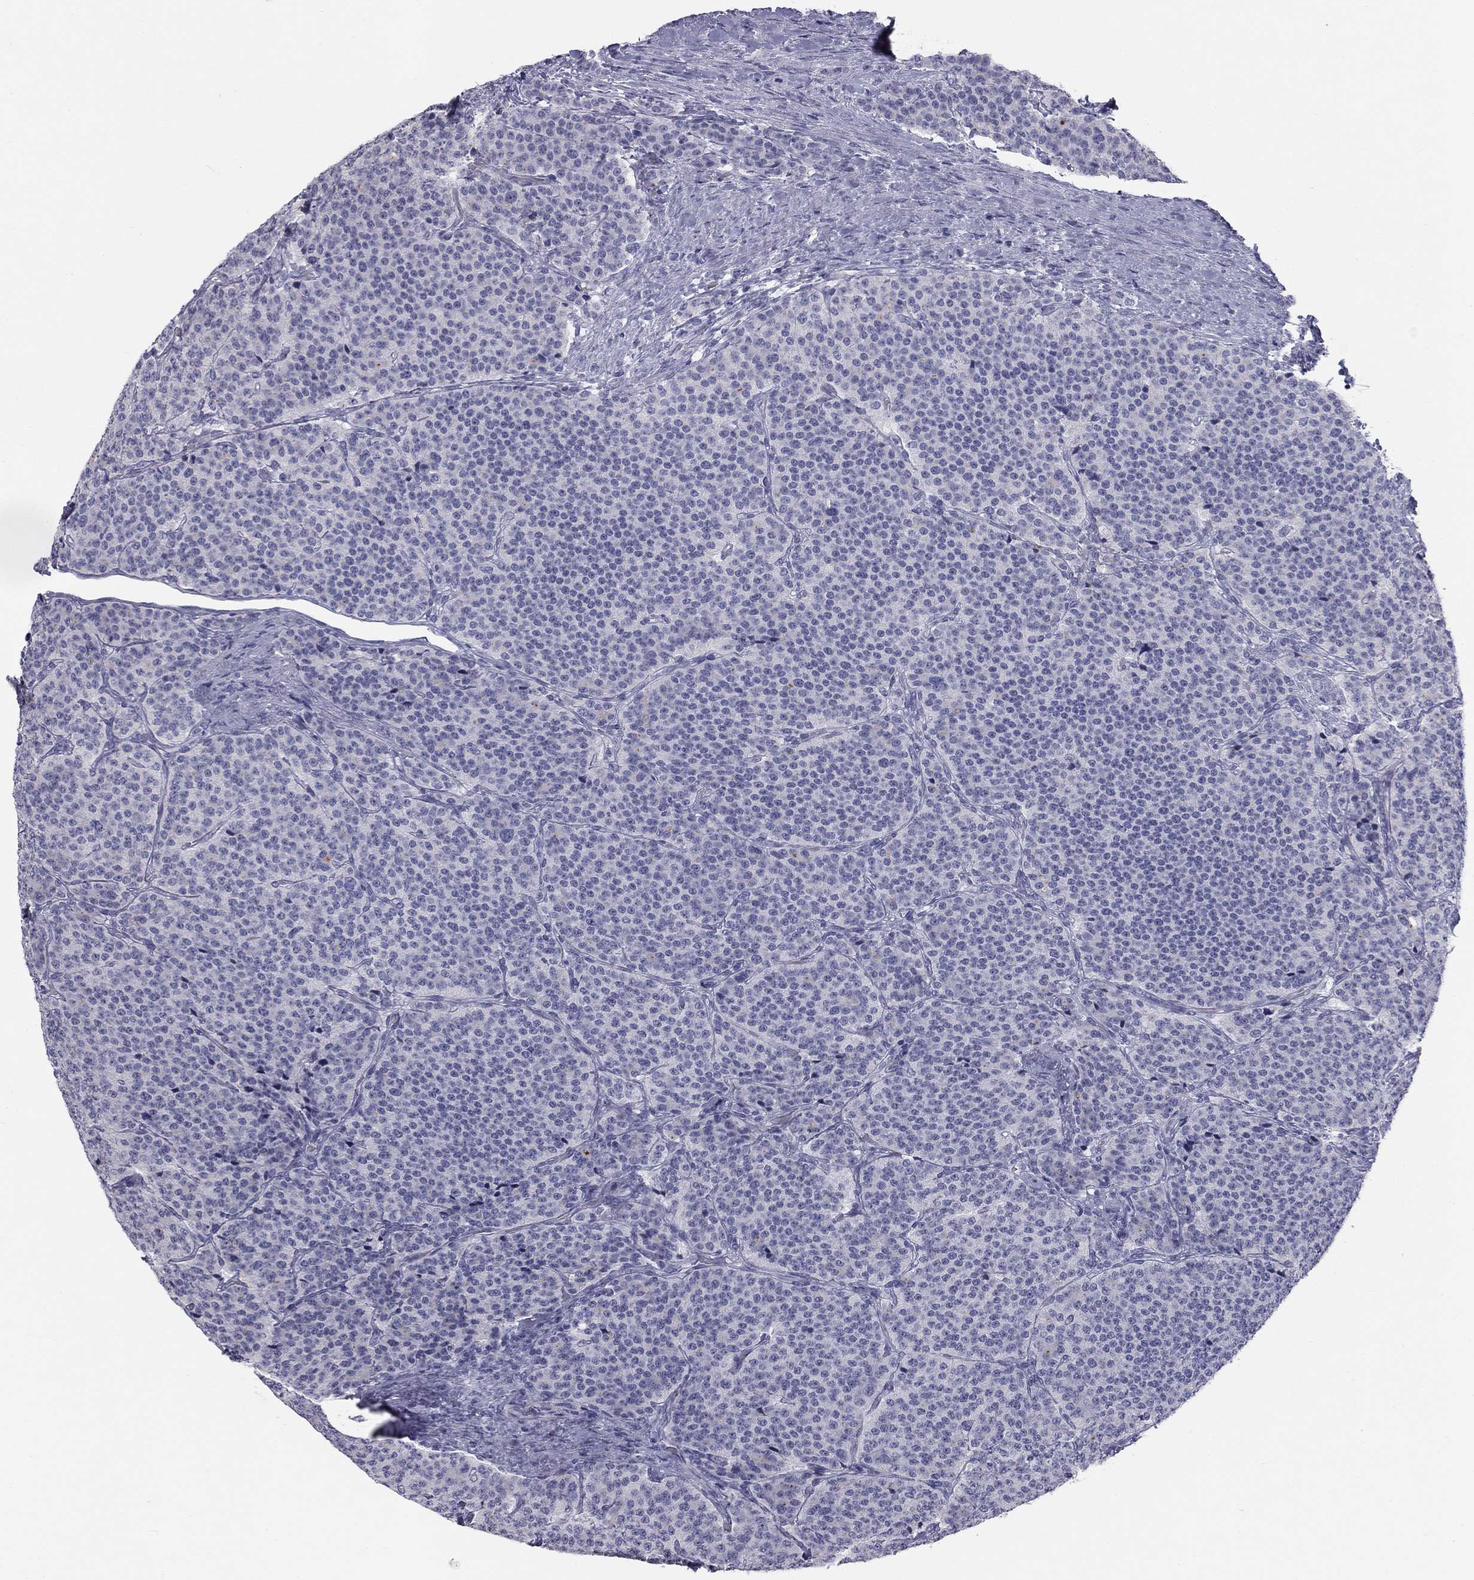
{"staining": {"intensity": "negative", "quantity": "none", "location": "none"}, "tissue": "carcinoid", "cell_type": "Tumor cells", "image_type": "cancer", "snomed": [{"axis": "morphology", "description": "Carcinoid, malignant, NOS"}, {"axis": "topography", "description": "Small intestine"}], "caption": "Immunohistochemical staining of carcinoid demonstrates no significant positivity in tumor cells. (Stains: DAB IHC with hematoxylin counter stain, Microscopy: brightfield microscopy at high magnification).", "gene": "SULT2B1", "patient": {"sex": "female", "age": 58}}